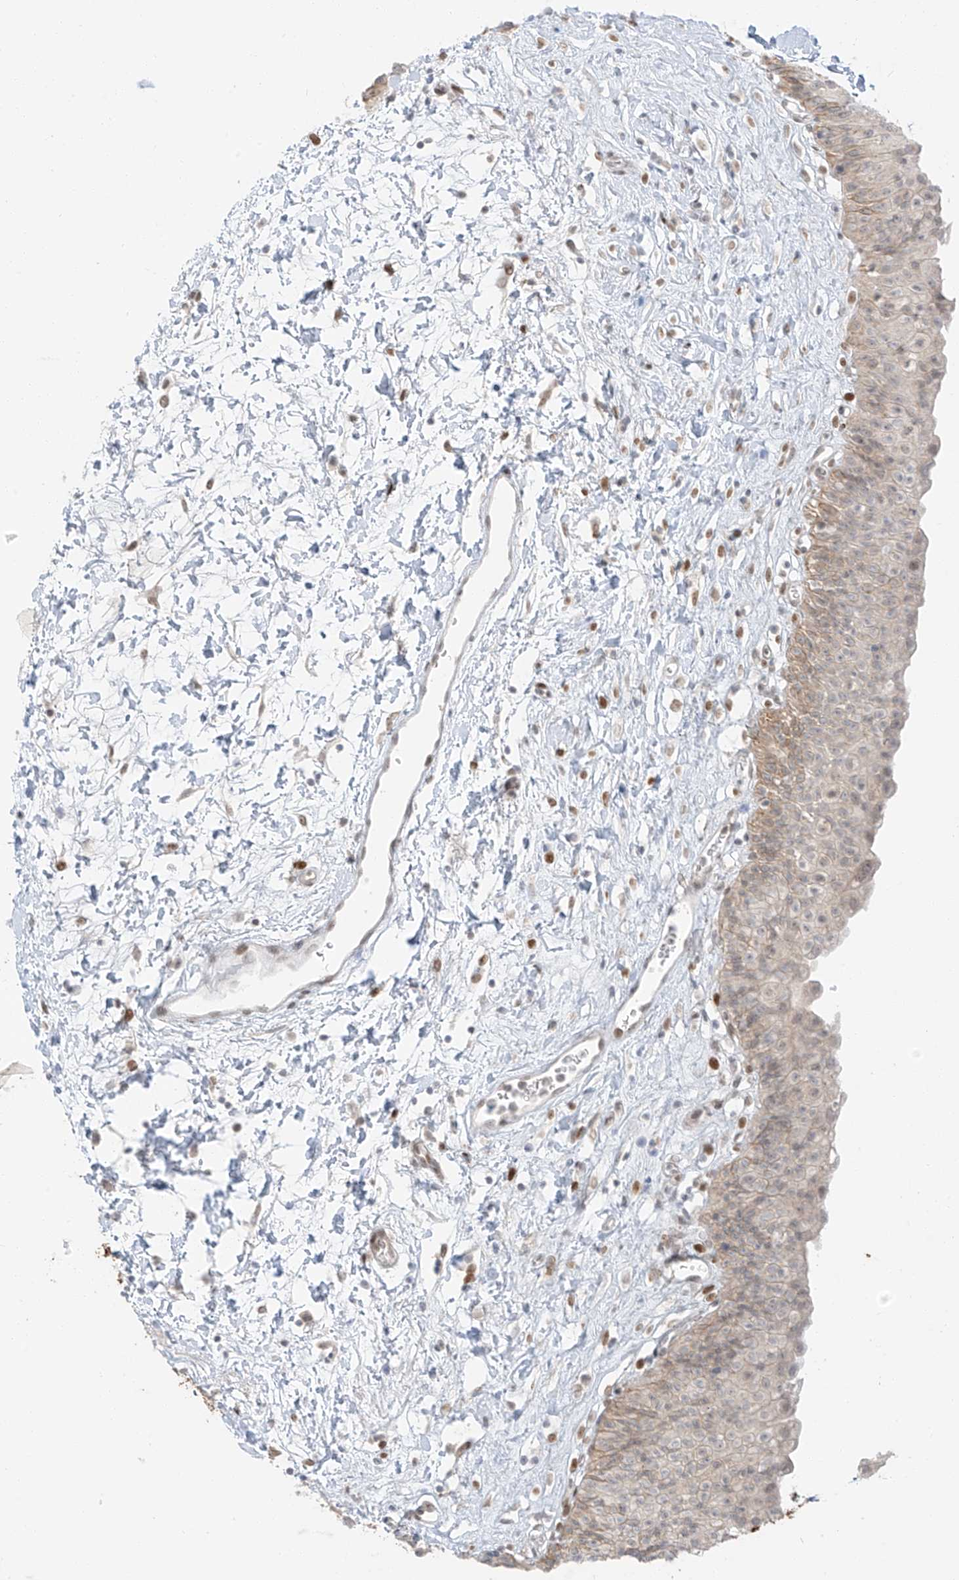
{"staining": {"intensity": "weak", "quantity": "25%-75%", "location": "cytoplasmic/membranous"}, "tissue": "urinary bladder", "cell_type": "Urothelial cells", "image_type": "normal", "snomed": [{"axis": "morphology", "description": "Normal tissue, NOS"}, {"axis": "topography", "description": "Urinary bladder"}], "caption": "High-power microscopy captured an immunohistochemistry photomicrograph of normal urinary bladder, revealing weak cytoplasmic/membranous expression in approximately 25%-75% of urothelial cells.", "gene": "ZNF774", "patient": {"sex": "male", "age": 51}}